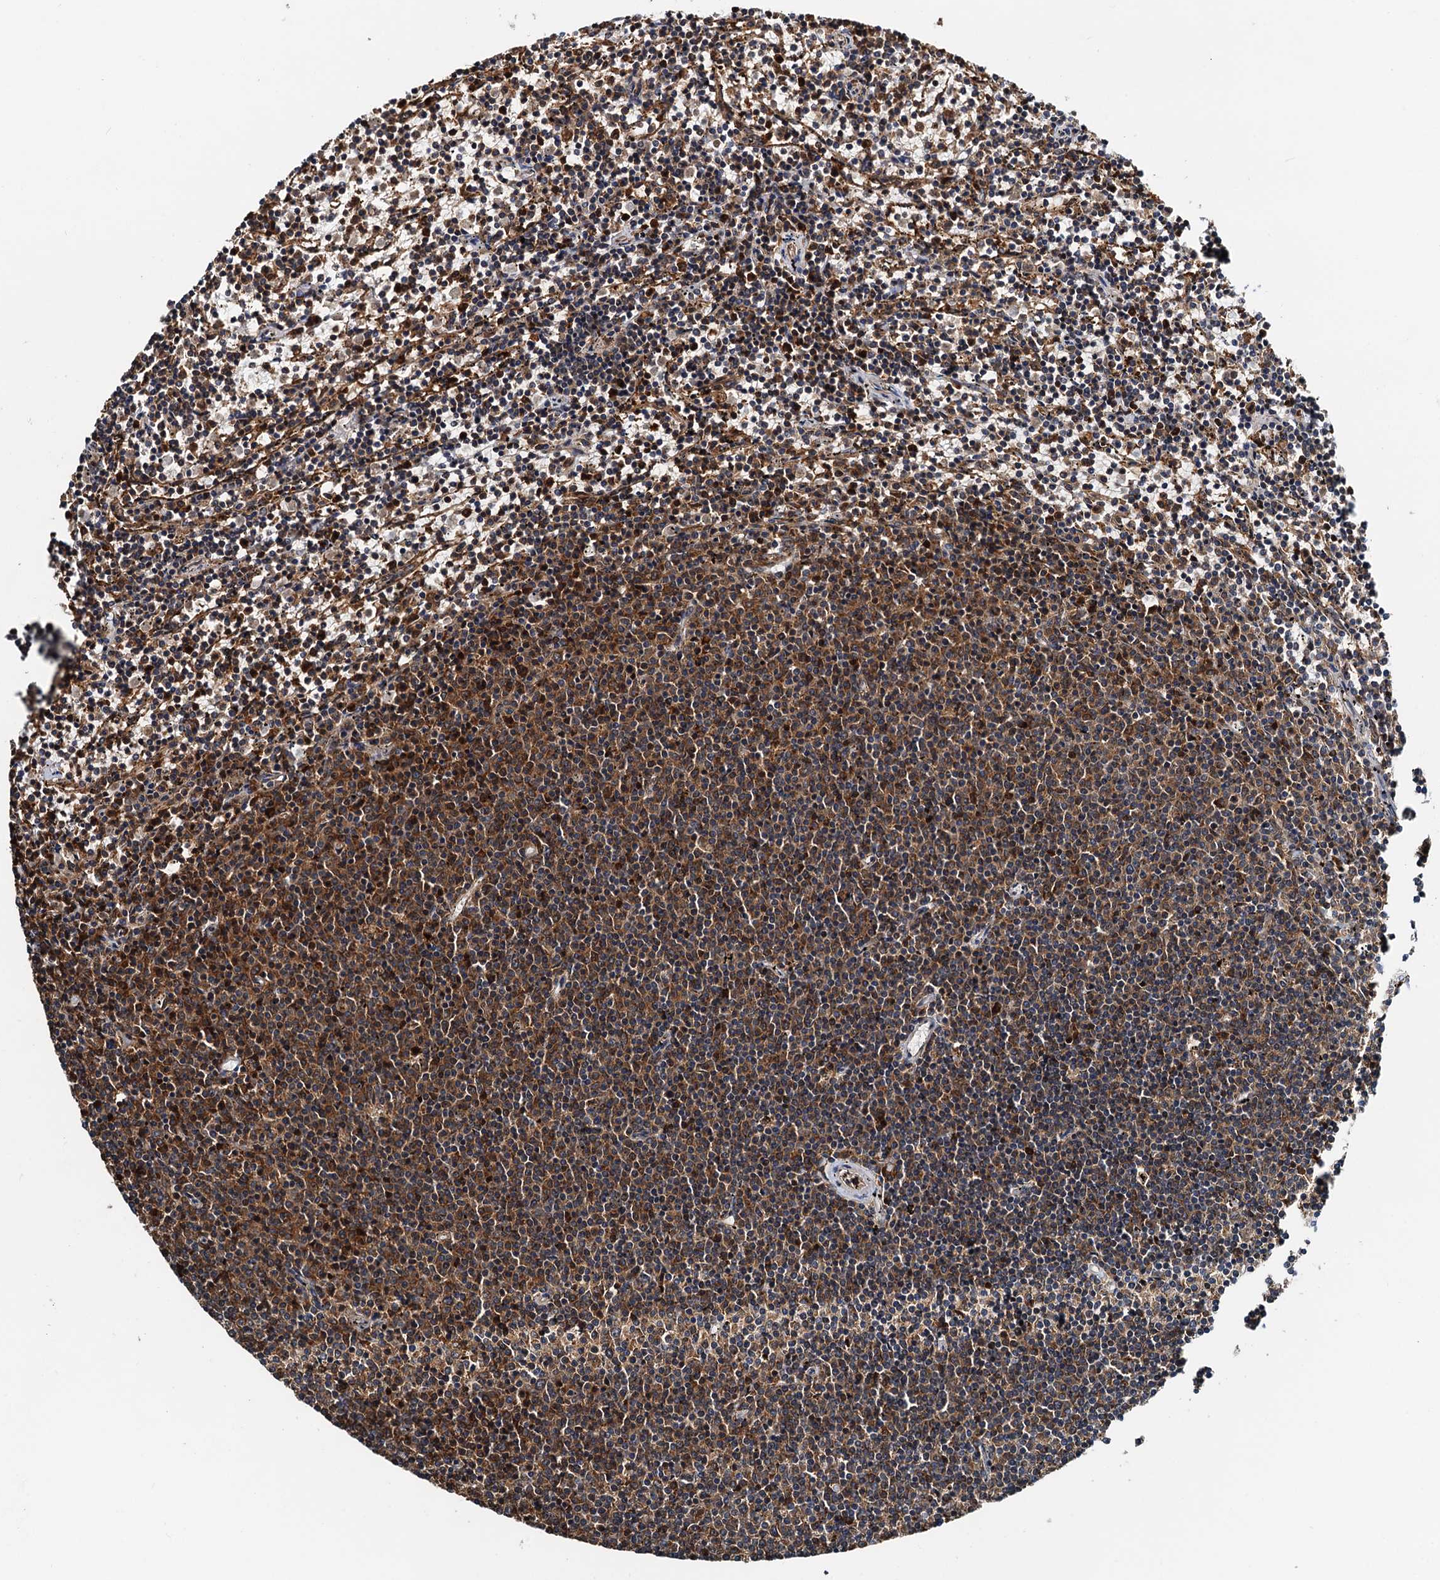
{"staining": {"intensity": "moderate", "quantity": "25%-75%", "location": "cytoplasmic/membranous"}, "tissue": "lymphoma", "cell_type": "Tumor cells", "image_type": "cancer", "snomed": [{"axis": "morphology", "description": "Malignant lymphoma, non-Hodgkin's type, Low grade"}, {"axis": "topography", "description": "Spleen"}], "caption": "Immunohistochemistry (DAB) staining of human low-grade malignant lymphoma, non-Hodgkin's type demonstrates moderate cytoplasmic/membranous protein positivity in about 25%-75% of tumor cells.", "gene": "USP6NL", "patient": {"sex": "female", "age": 50}}